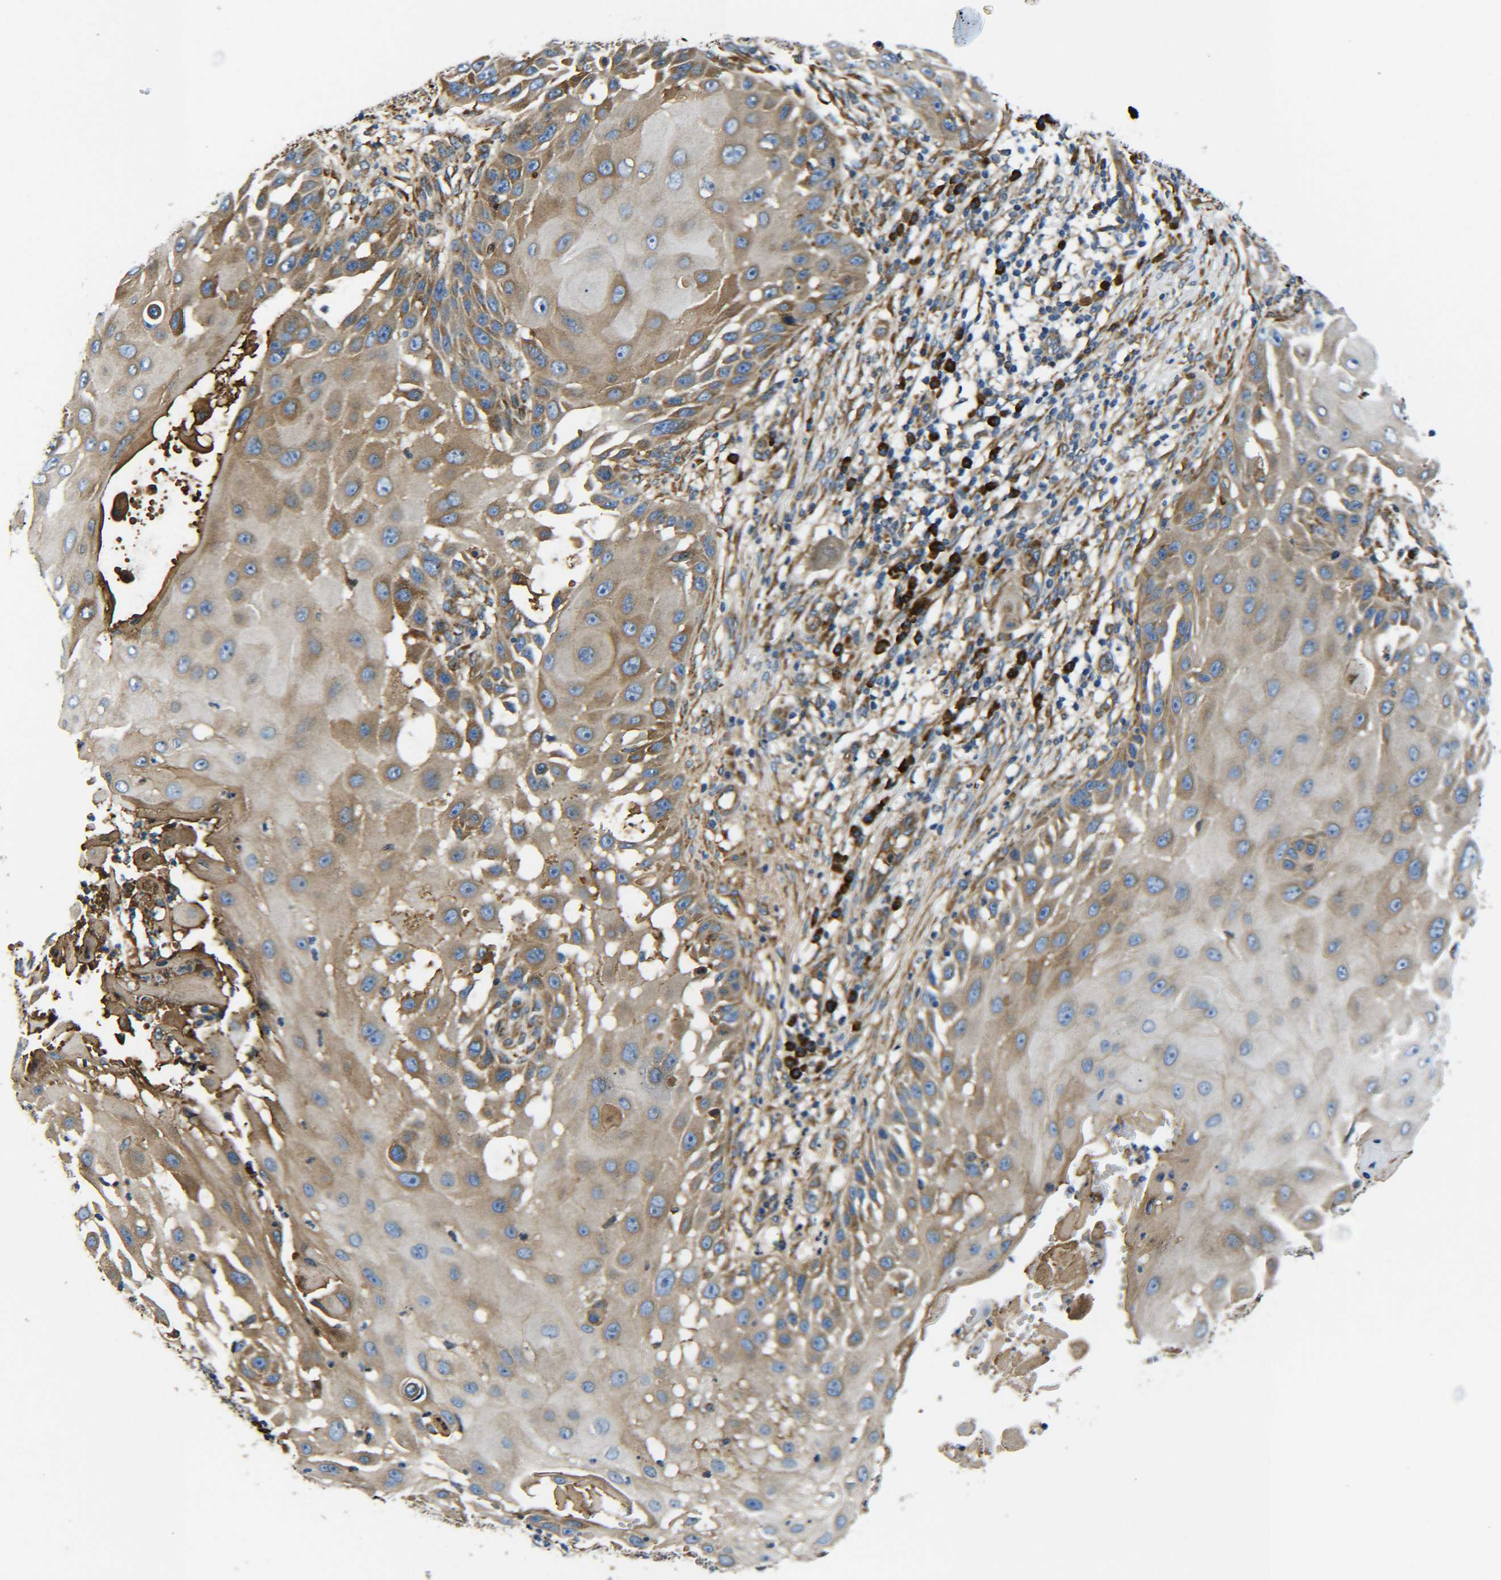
{"staining": {"intensity": "moderate", "quantity": ">75%", "location": "cytoplasmic/membranous"}, "tissue": "skin cancer", "cell_type": "Tumor cells", "image_type": "cancer", "snomed": [{"axis": "morphology", "description": "Squamous cell carcinoma, NOS"}, {"axis": "topography", "description": "Skin"}], "caption": "Immunohistochemistry (DAB) staining of human skin cancer (squamous cell carcinoma) shows moderate cytoplasmic/membranous protein positivity in approximately >75% of tumor cells.", "gene": "PREB", "patient": {"sex": "female", "age": 44}}